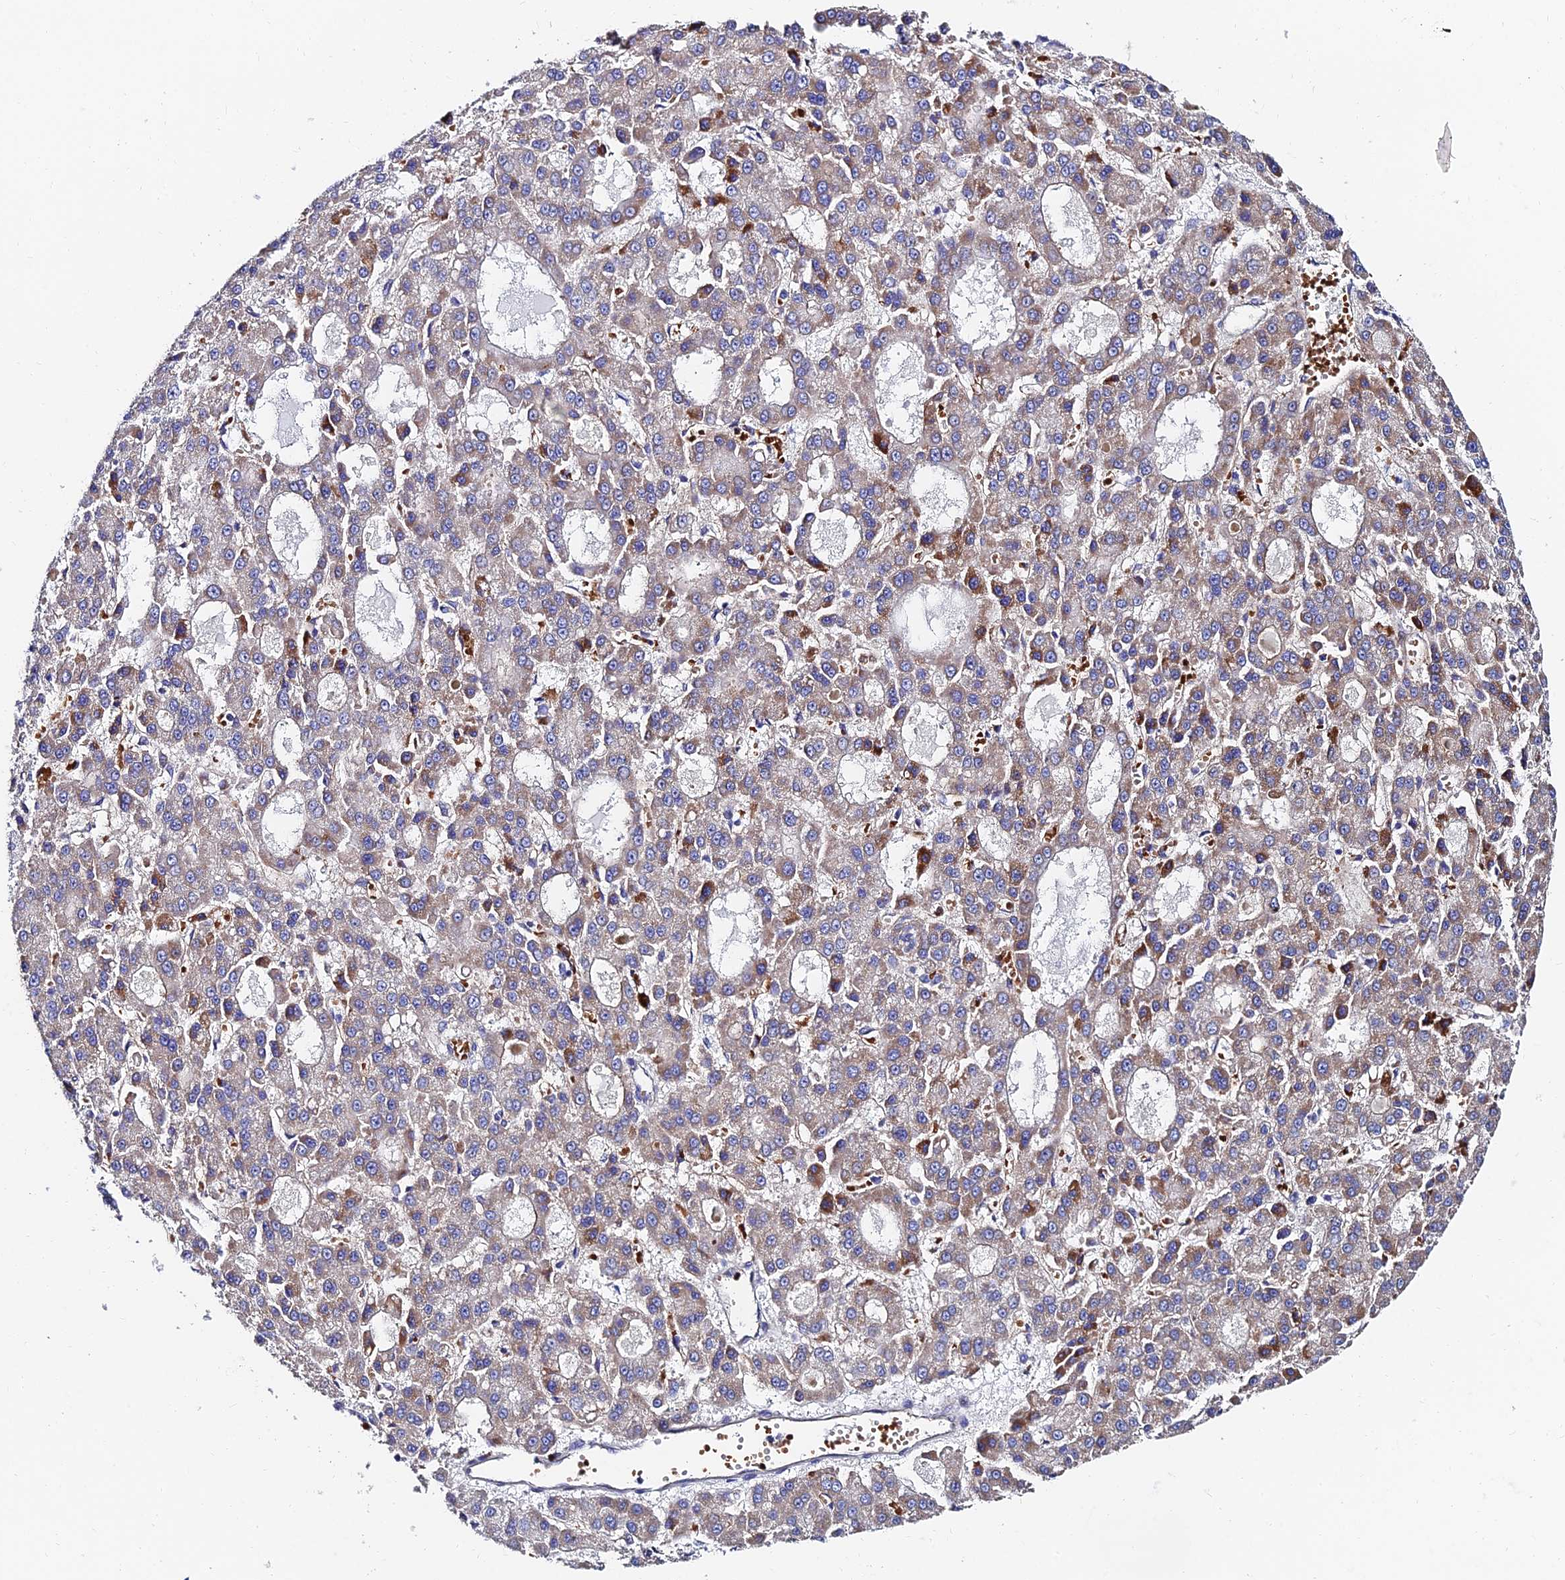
{"staining": {"intensity": "moderate", "quantity": "<25%", "location": "cytoplasmic/membranous"}, "tissue": "liver cancer", "cell_type": "Tumor cells", "image_type": "cancer", "snomed": [{"axis": "morphology", "description": "Carcinoma, Hepatocellular, NOS"}, {"axis": "topography", "description": "Liver"}], "caption": "Immunohistochemistry (IHC) micrograph of neoplastic tissue: liver cancer stained using IHC displays low levels of moderate protein expression localized specifically in the cytoplasmic/membranous of tumor cells, appearing as a cytoplasmic/membranous brown color.", "gene": "ADGRF3", "patient": {"sex": "male", "age": 70}}